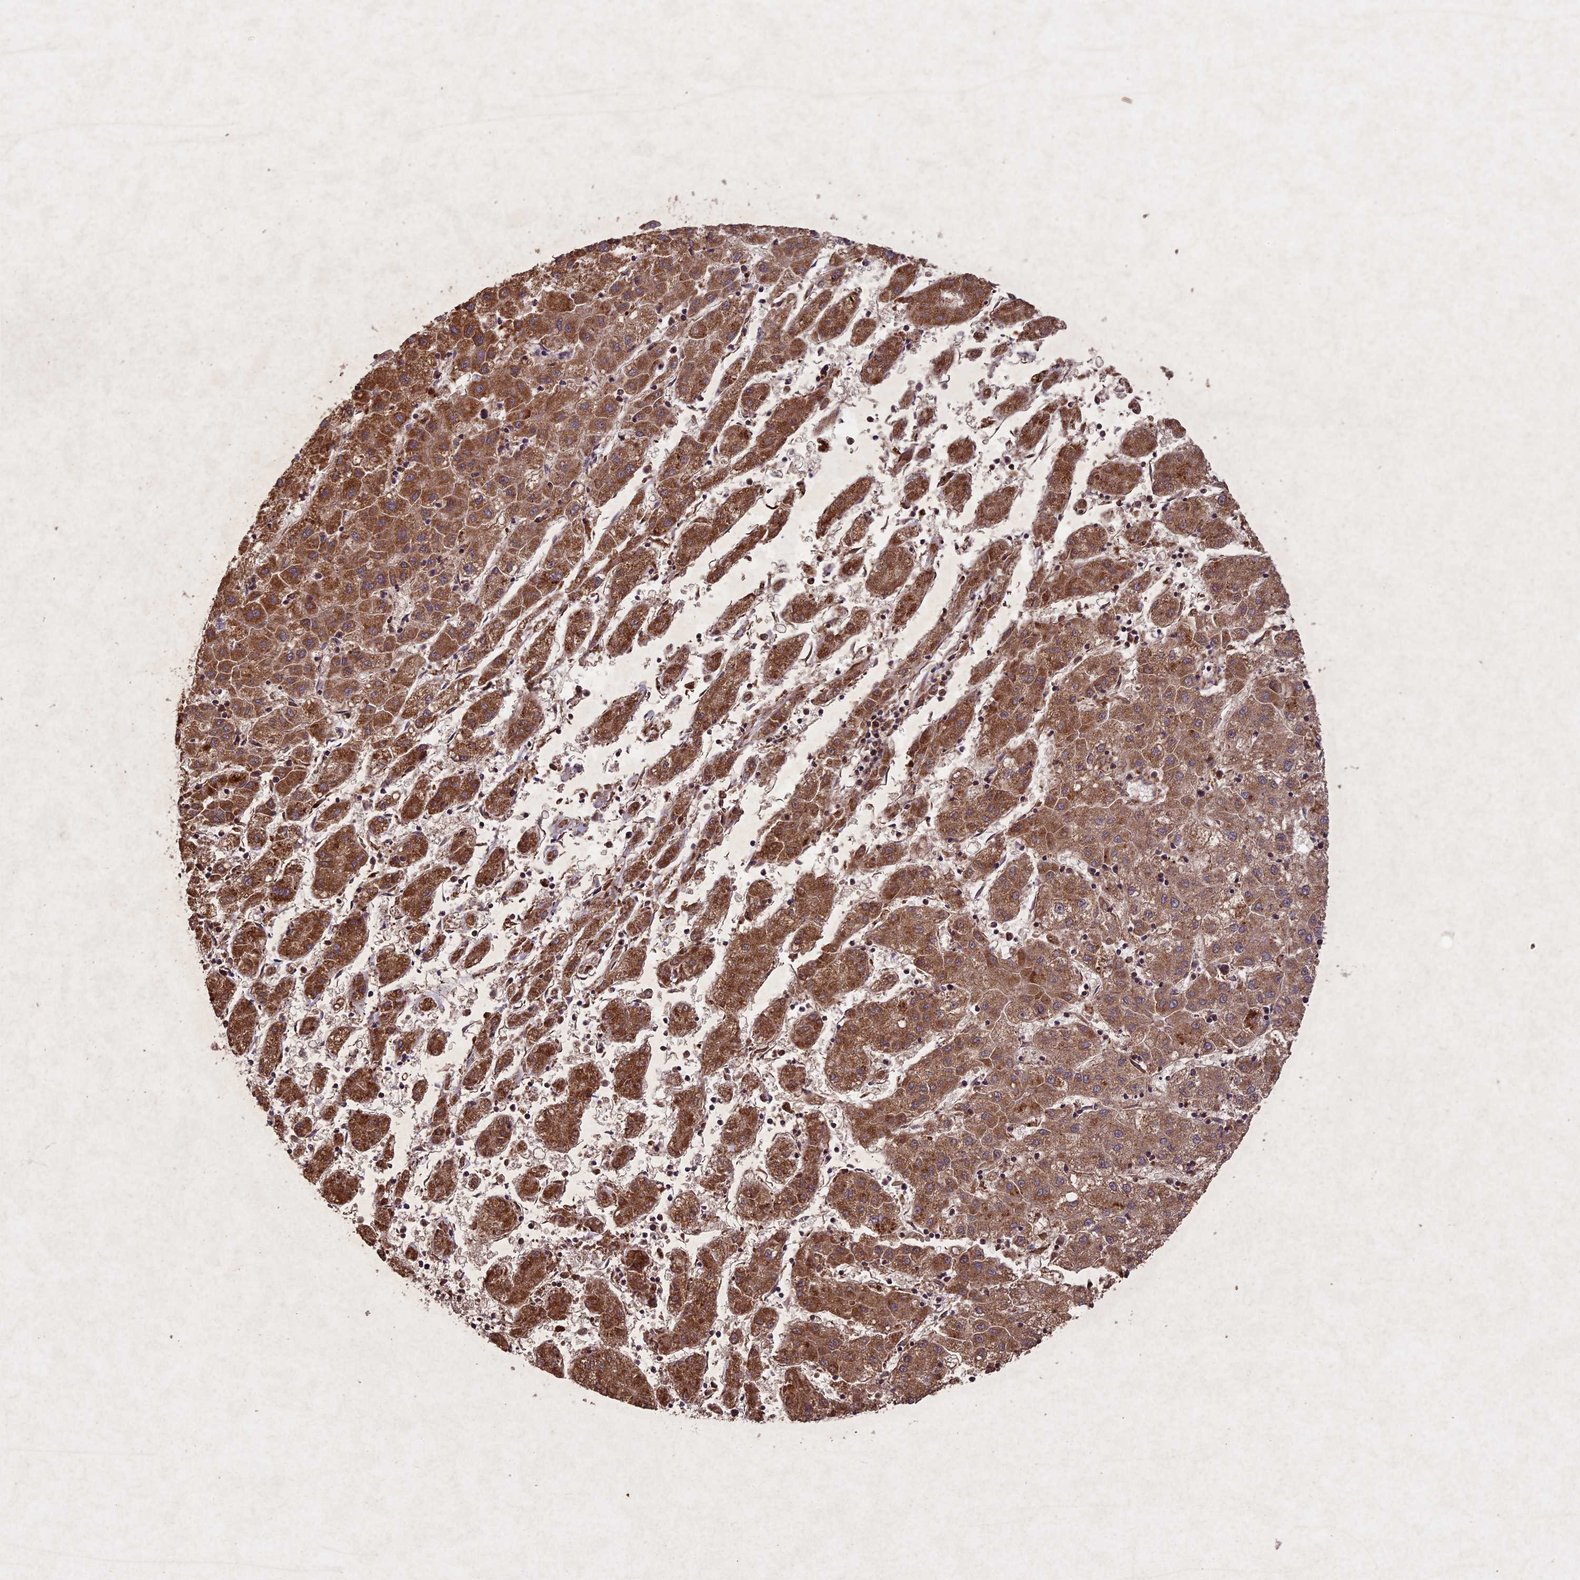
{"staining": {"intensity": "moderate", "quantity": ">75%", "location": "cytoplasmic/membranous"}, "tissue": "liver cancer", "cell_type": "Tumor cells", "image_type": "cancer", "snomed": [{"axis": "morphology", "description": "Carcinoma, Hepatocellular, NOS"}, {"axis": "topography", "description": "Liver"}], "caption": "Immunohistochemistry (IHC) (DAB (3,3'-diaminobenzidine)) staining of hepatocellular carcinoma (liver) demonstrates moderate cytoplasmic/membranous protein positivity in approximately >75% of tumor cells.", "gene": "CIAO2B", "patient": {"sex": "male", "age": 72}}